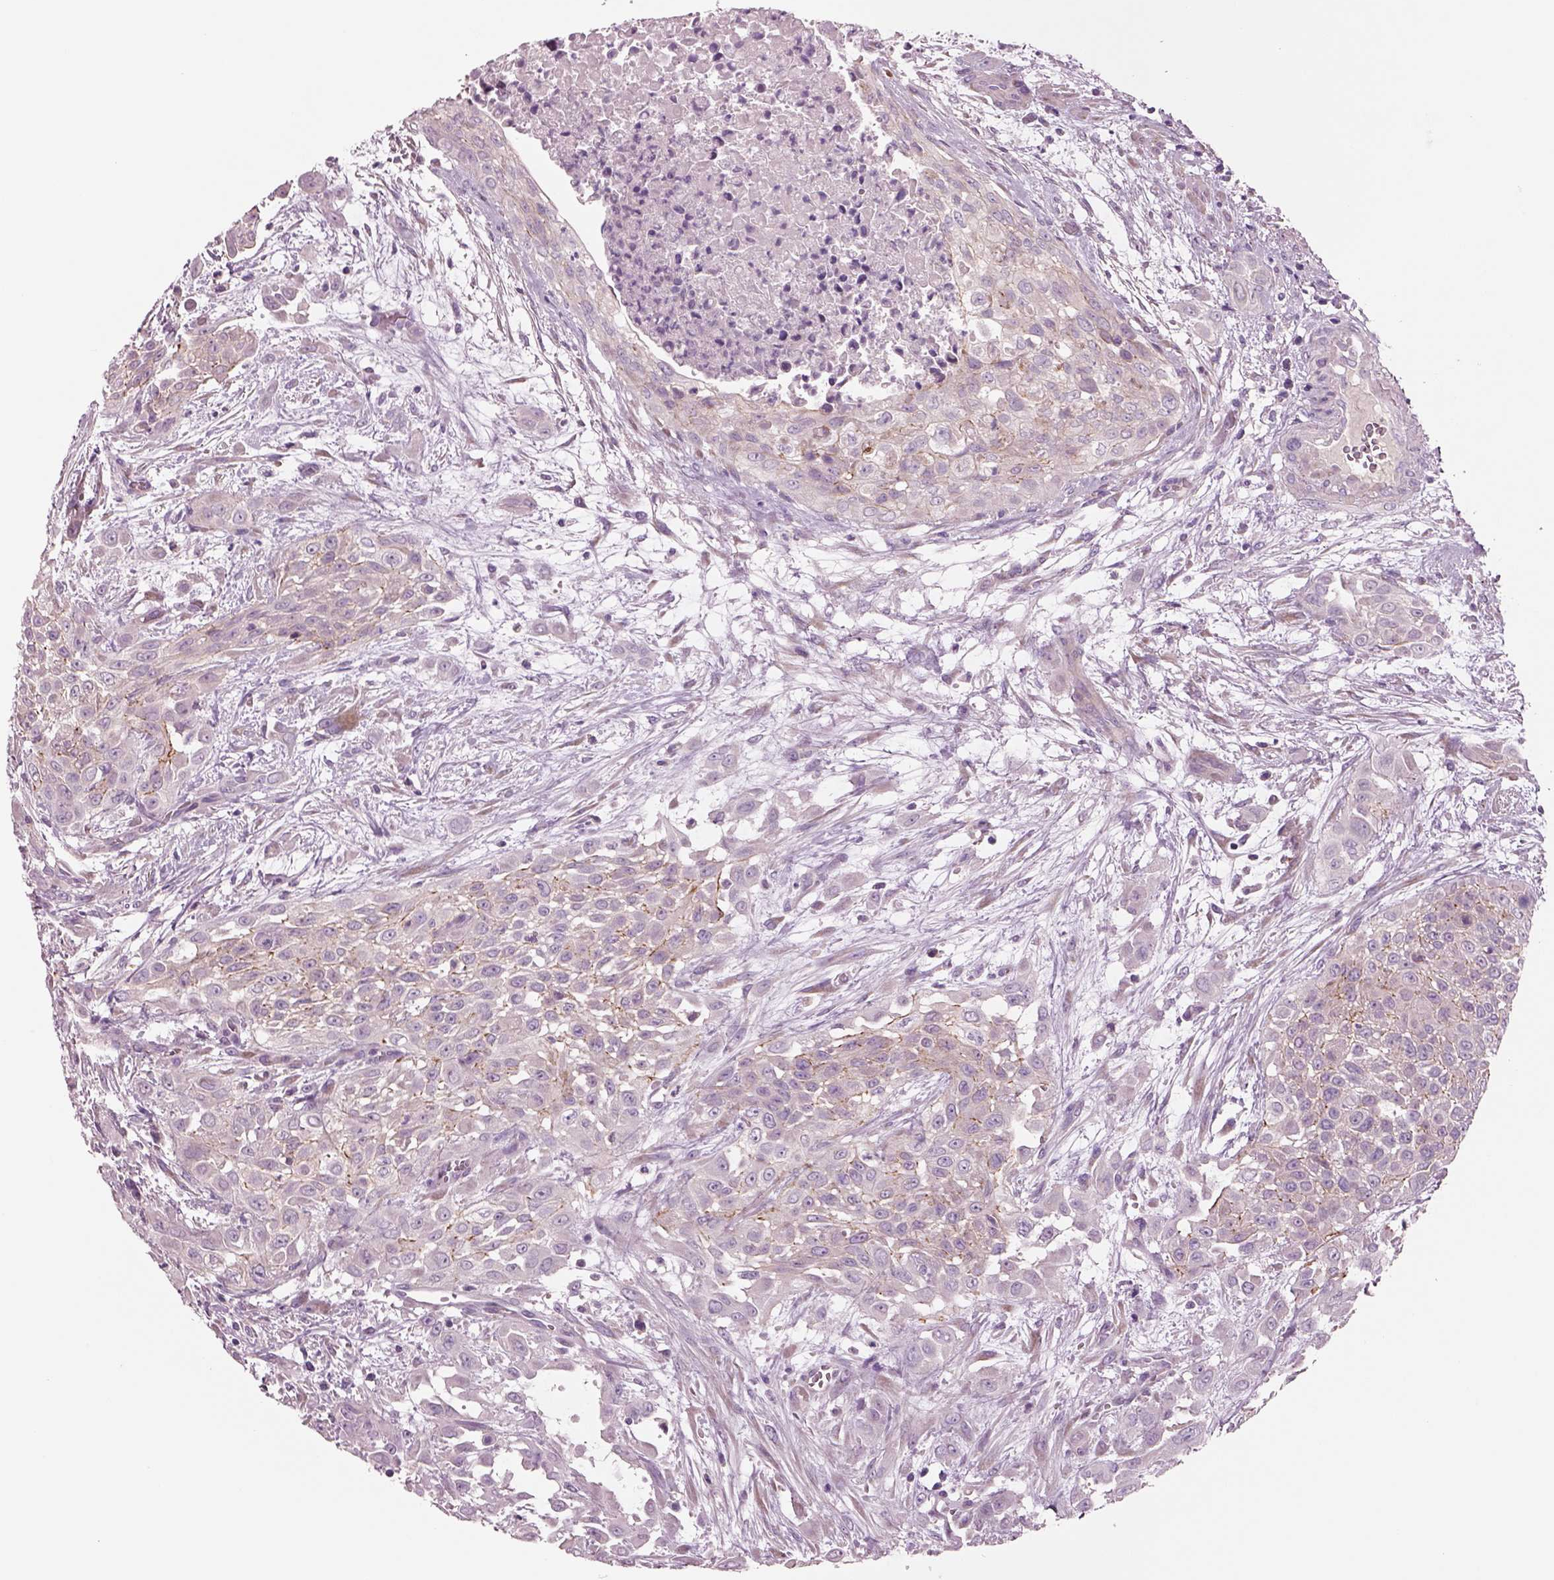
{"staining": {"intensity": "negative", "quantity": "none", "location": "none"}, "tissue": "urothelial cancer", "cell_type": "Tumor cells", "image_type": "cancer", "snomed": [{"axis": "morphology", "description": "Urothelial carcinoma, High grade"}, {"axis": "topography", "description": "Urinary bladder"}], "caption": "DAB (3,3'-diaminobenzidine) immunohistochemical staining of urothelial carcinoma (high-grade) shows no significant staining in tumor cells.", "gene": "PLPP7", "patient": {"sex": "male", "age": 57}}